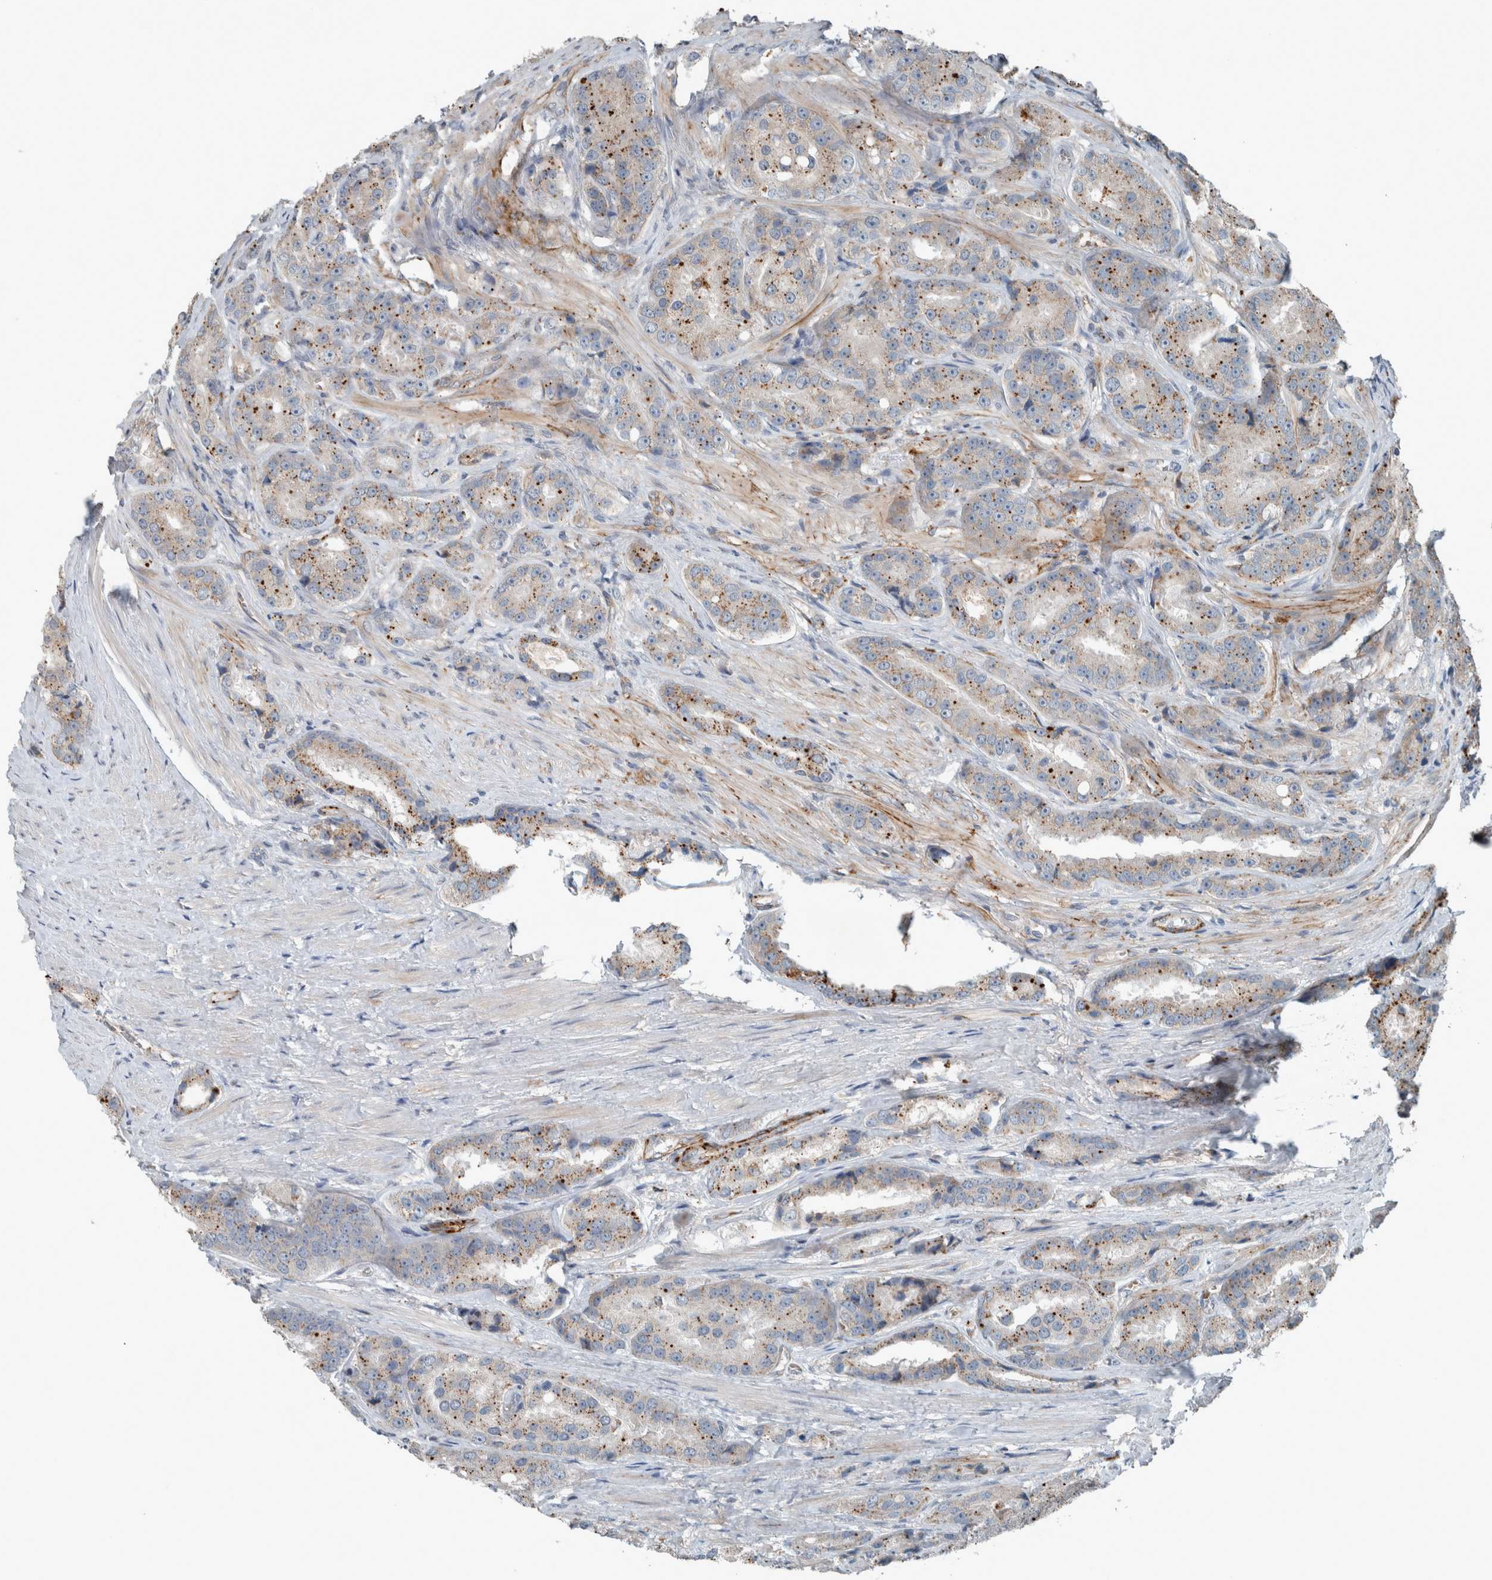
{"staining": {"intensity": "moderate", "quantity": ">75%", "location": "cytoplasmic/membranous"}, "tissue": "prostate cancer", "cell_type": "Tumor cells", "image_type": "cancer", "snomed": [{"axis": "morphology", "description": "Adenocarcinoma, High grade"}, {"axis": "topography", "description": "Prostate"}], "caption": "Human prostate adenocarcinoma (high-grade) stained with a protein marker displays moderate staining in tumor cells.", "gene": "JADE2", "patient": {"sex": "male", "age": 60}}